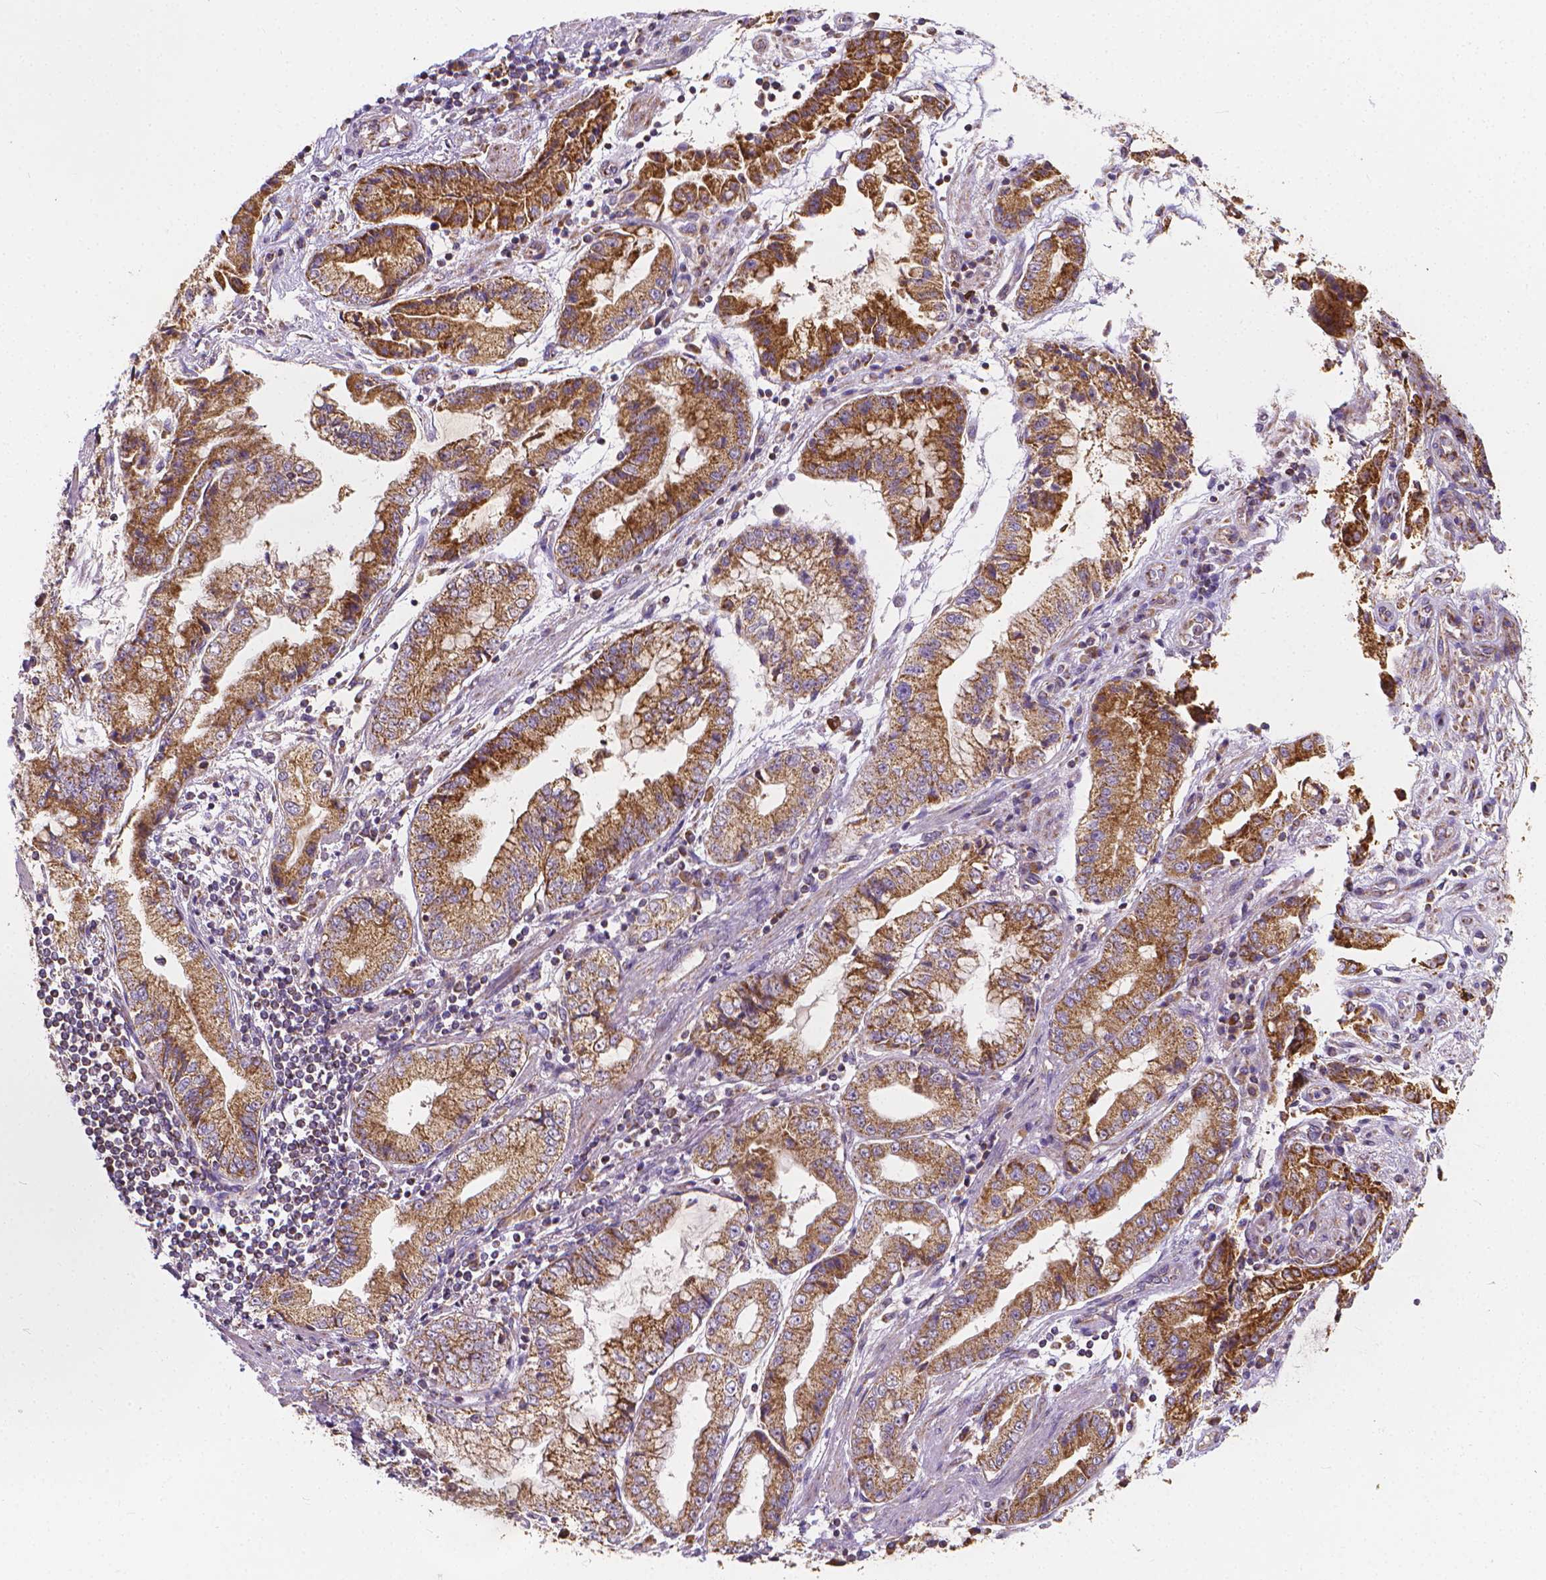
{"staining": {"intensity": "moderate", "quantity": ">75%", "location": "cytoplasmic/membranous"}, "tissue": "stomach cancer", "cell_type": "Tumor cells", "image_type": "cancer", "snomed": [{"axis": "morphology", "description": "Adenocarcinoma, NOS"}, {"axis": "topography", "description": "Stomach, upper"}], "caption": "Immunohistochemistry (IHC) image of human stomach cancer (adenocarcinoma) stained for a protein (brown), which displays medium levels of moderate cytoplasmic/membranous positivity in about >75% of tumor cells.", "gene": "SNCAIP", "patient": {"sex": "female", "age": 74}}